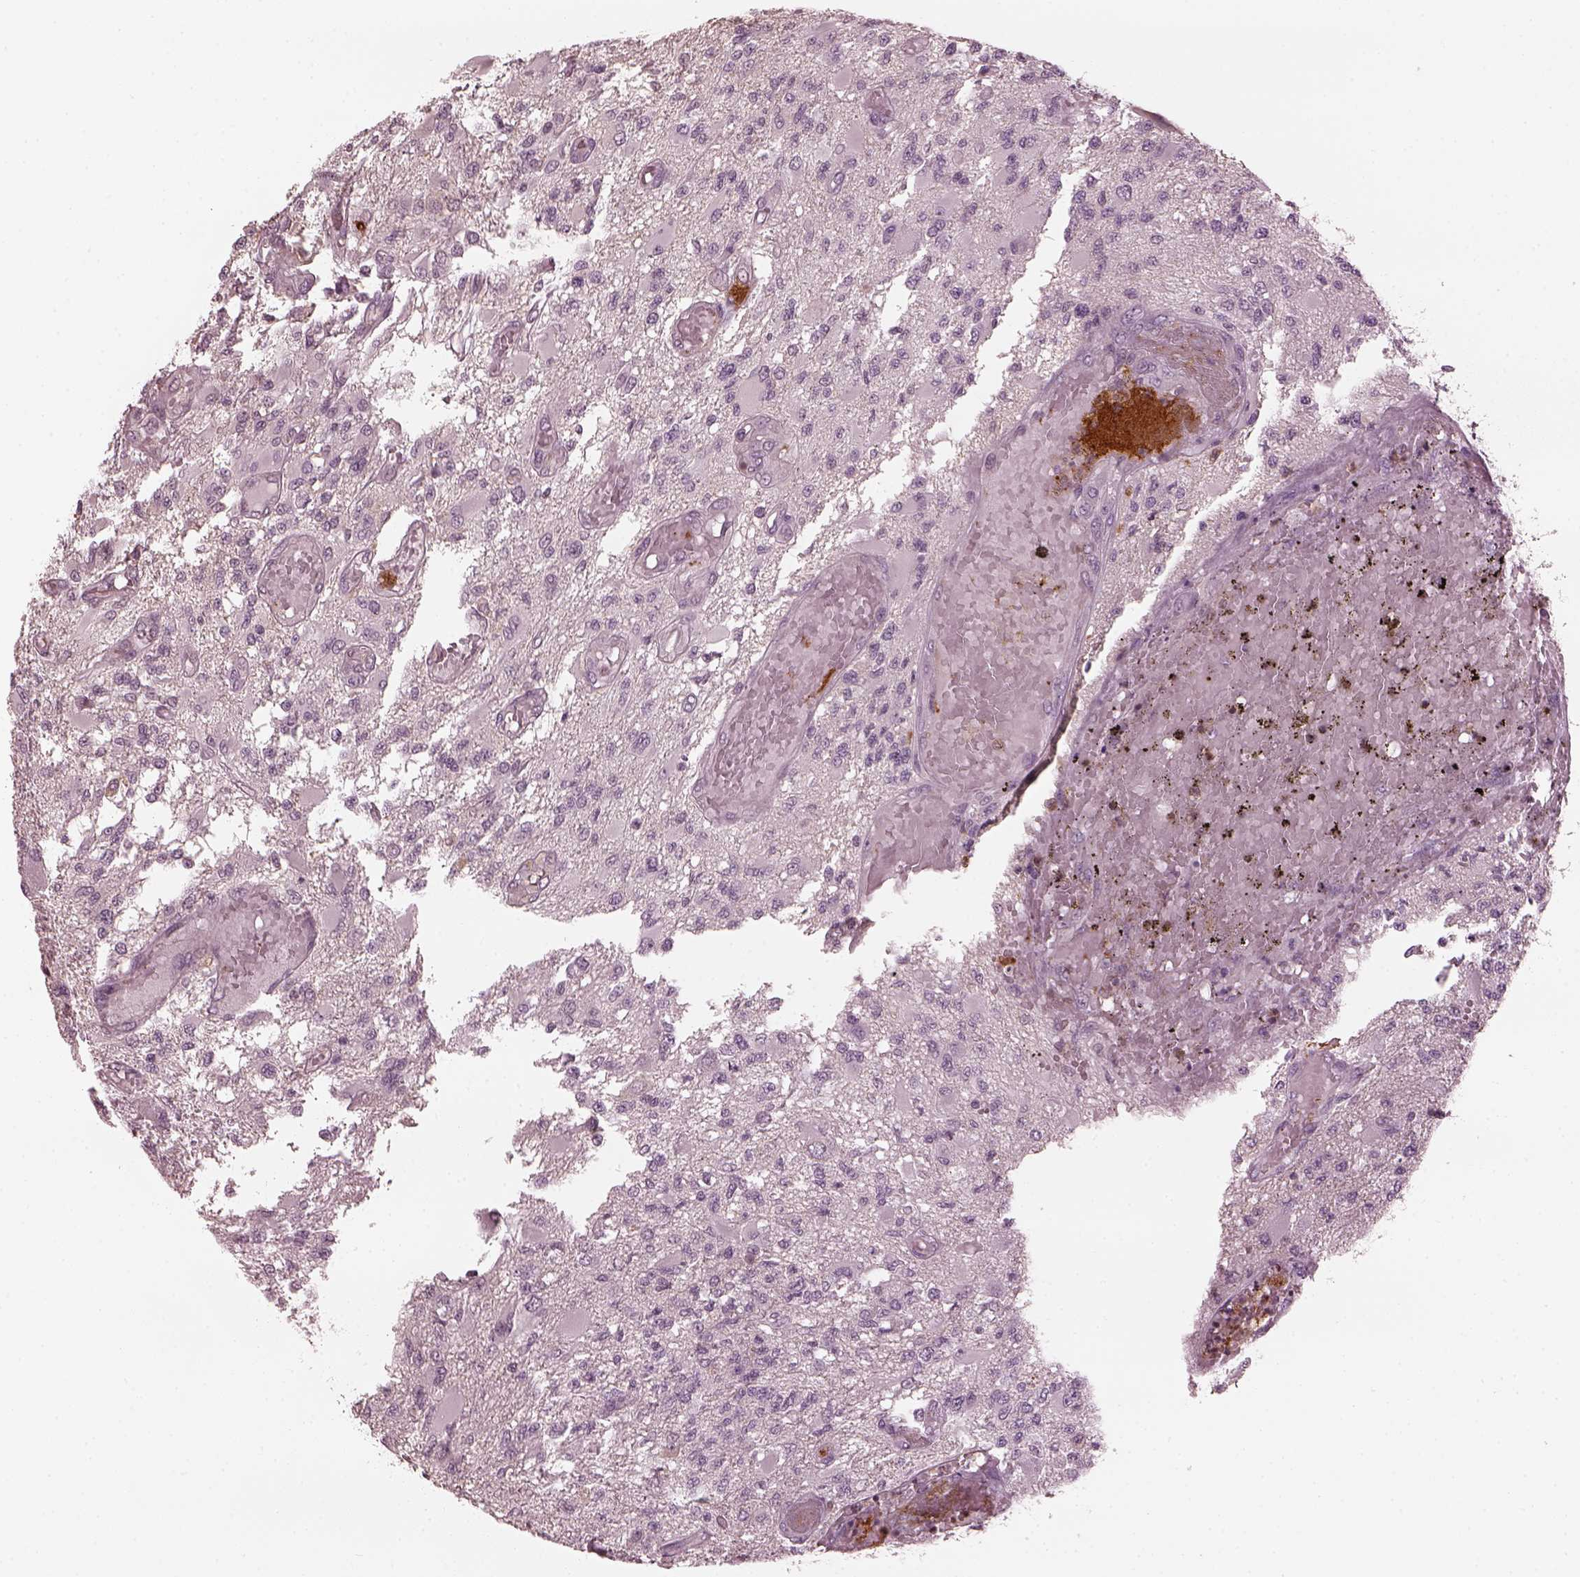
{"staining": {"intensity": "negative", "quantity": "none", "location": "none"}, "tissue": "glioma", "cell_type": "Tumor cells", "image_type": "cancer", "snomed": [{"axis": "morphology", "description": "Glioma, malignant, High grade"}, {"axis": "topography", "description": "Brain"}], "caption": "There is no significant positivity in tumor cells of glioma.", "gene": "PSTPIP2", "patient": {"sex": "female", "age": 63}}